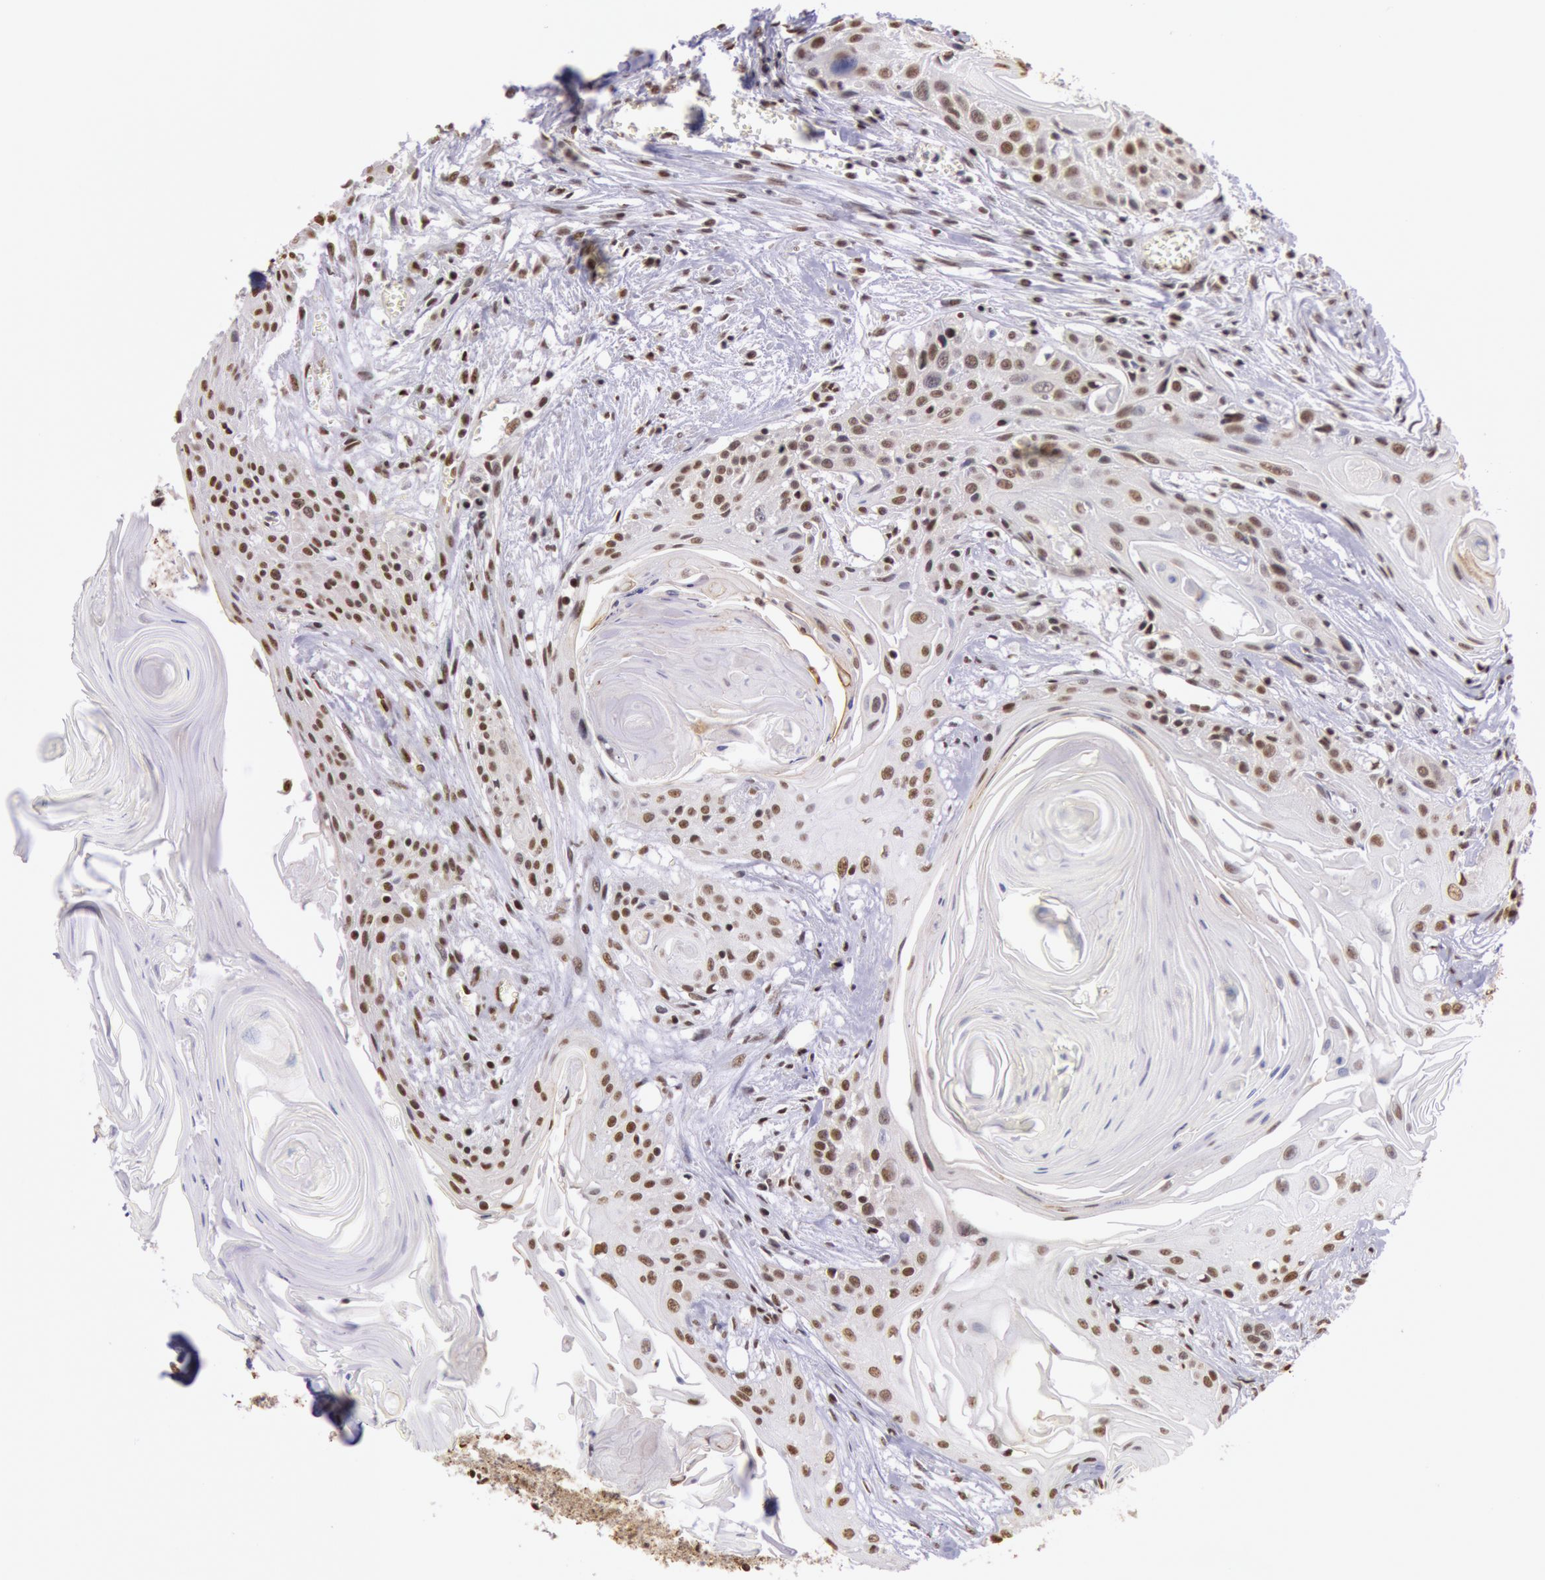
{"staining": {"intensity": "moderate", "quantity": ">75%", "location": "nuclear"}, "tissue": "head and neck cancer", "cell_type": "Tumor cells", "image_type": "cancer", "snomed": [{"axis": "morphology", "description": "Squamous cell carcinoma, NOS"}, {"axis": "morphology", "description": "Squamous cell carcinoma, metastatic, NOS"}, {"axis": "topography", "description": "Lymph node"}, {"axis": "topography", "description": "Salivary gland"}, {"axis": "topography", "description": "Head-Neck"}], "caption": "About >75% of tumor cells in human head and neck cancer display moderate nuclear protein positivity as visualized by brown immunohistochemical staining.", "gene": "HNRNPH2", "patient": {"sex": "female", "age": 74}}